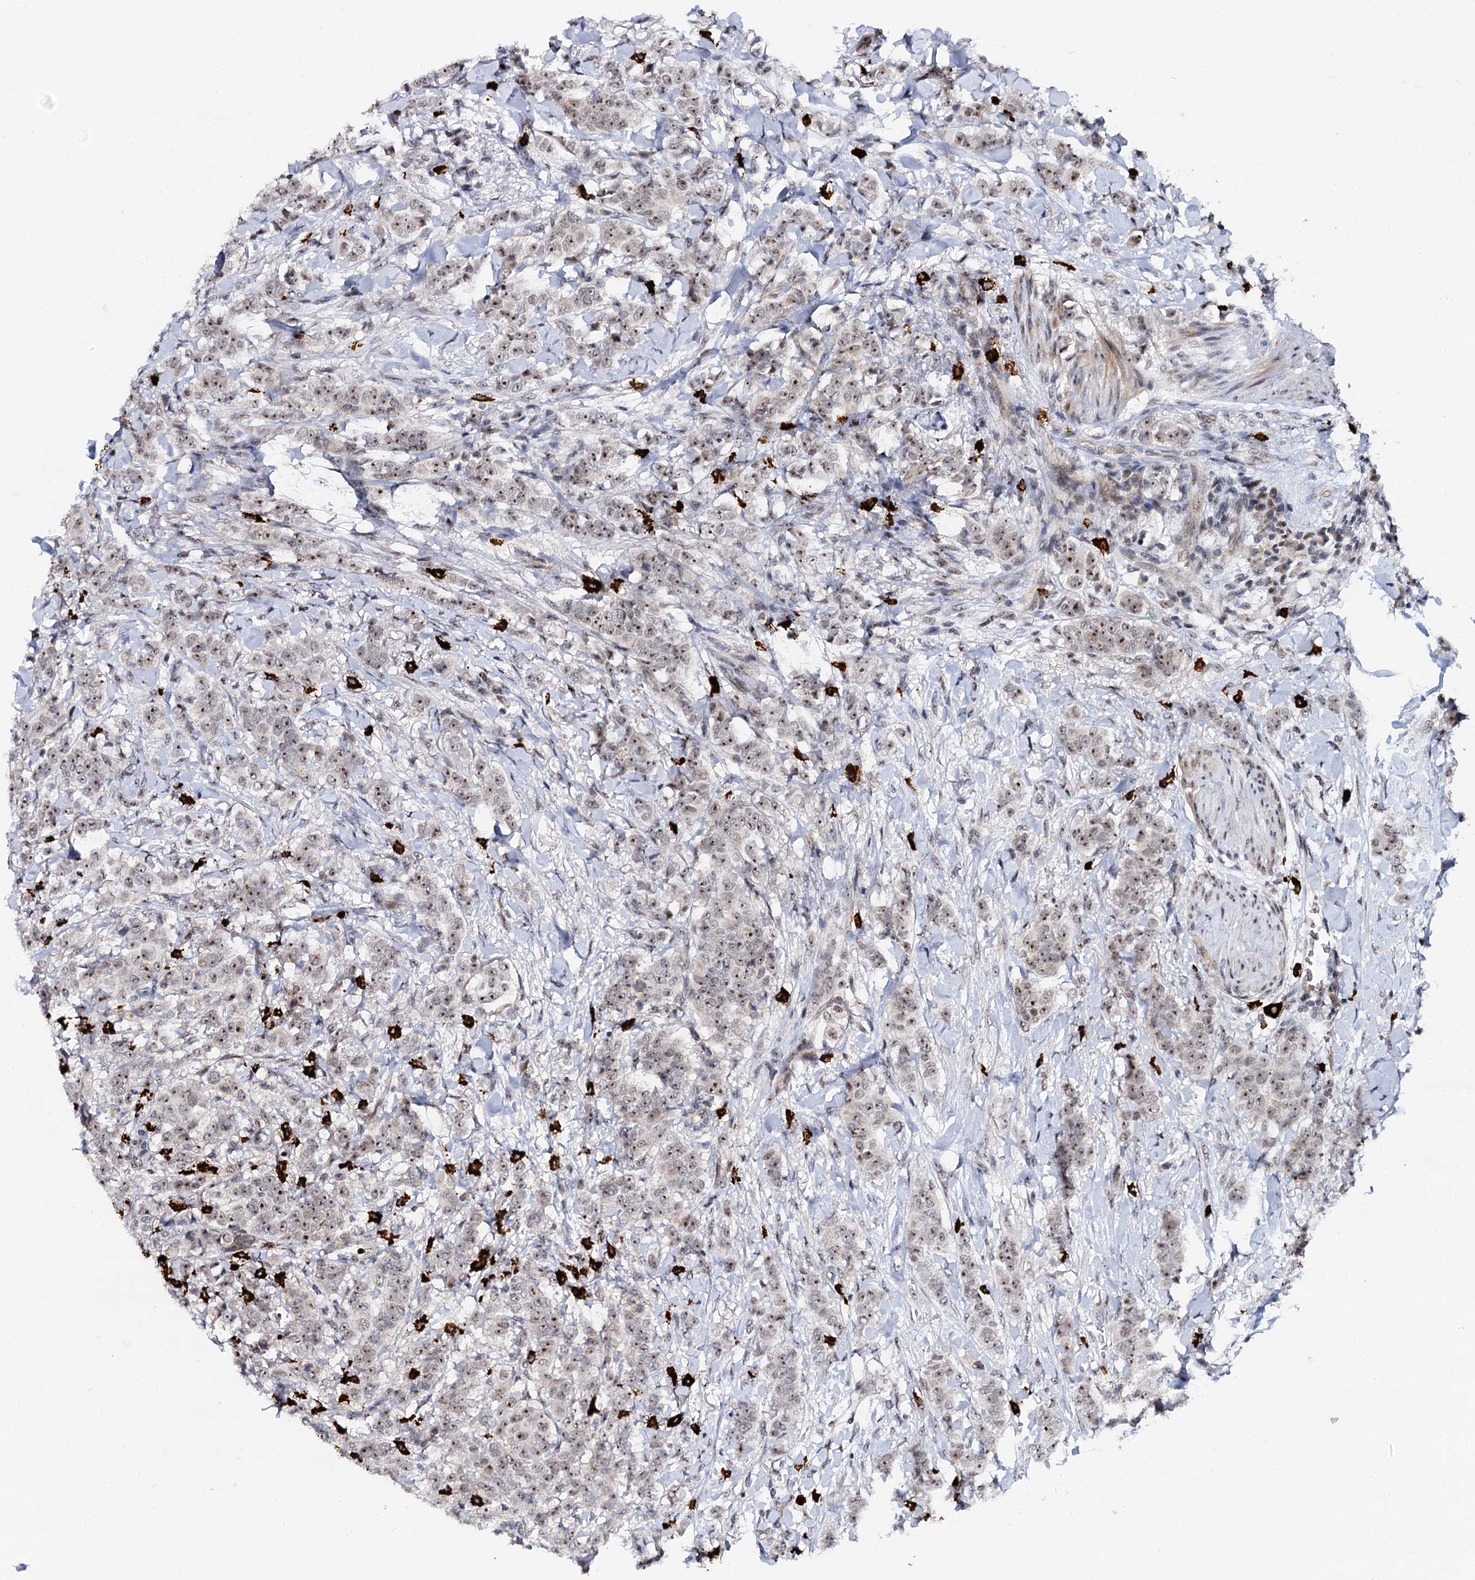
{"staining": {"intensity": "moderate", "quantity": ">75%", "location": "nuclear"}, "tissue": "breast cancer", "cell_type": "Tumor cells", "image_type": "cancer", "snomed": [{"axis": "morphology", "description": "Duct carcinoma"}, {"axis": "topography", "description": "Breast"}], "caption": "IHC photomicrograph of breast cancer stained for a protein (brown), which exhibits medium levels of moderate nuclear positivity in approximately >75% of tumor cells.", "gene": "BUD13", "patient": {"sex": "female", "age": 40}}